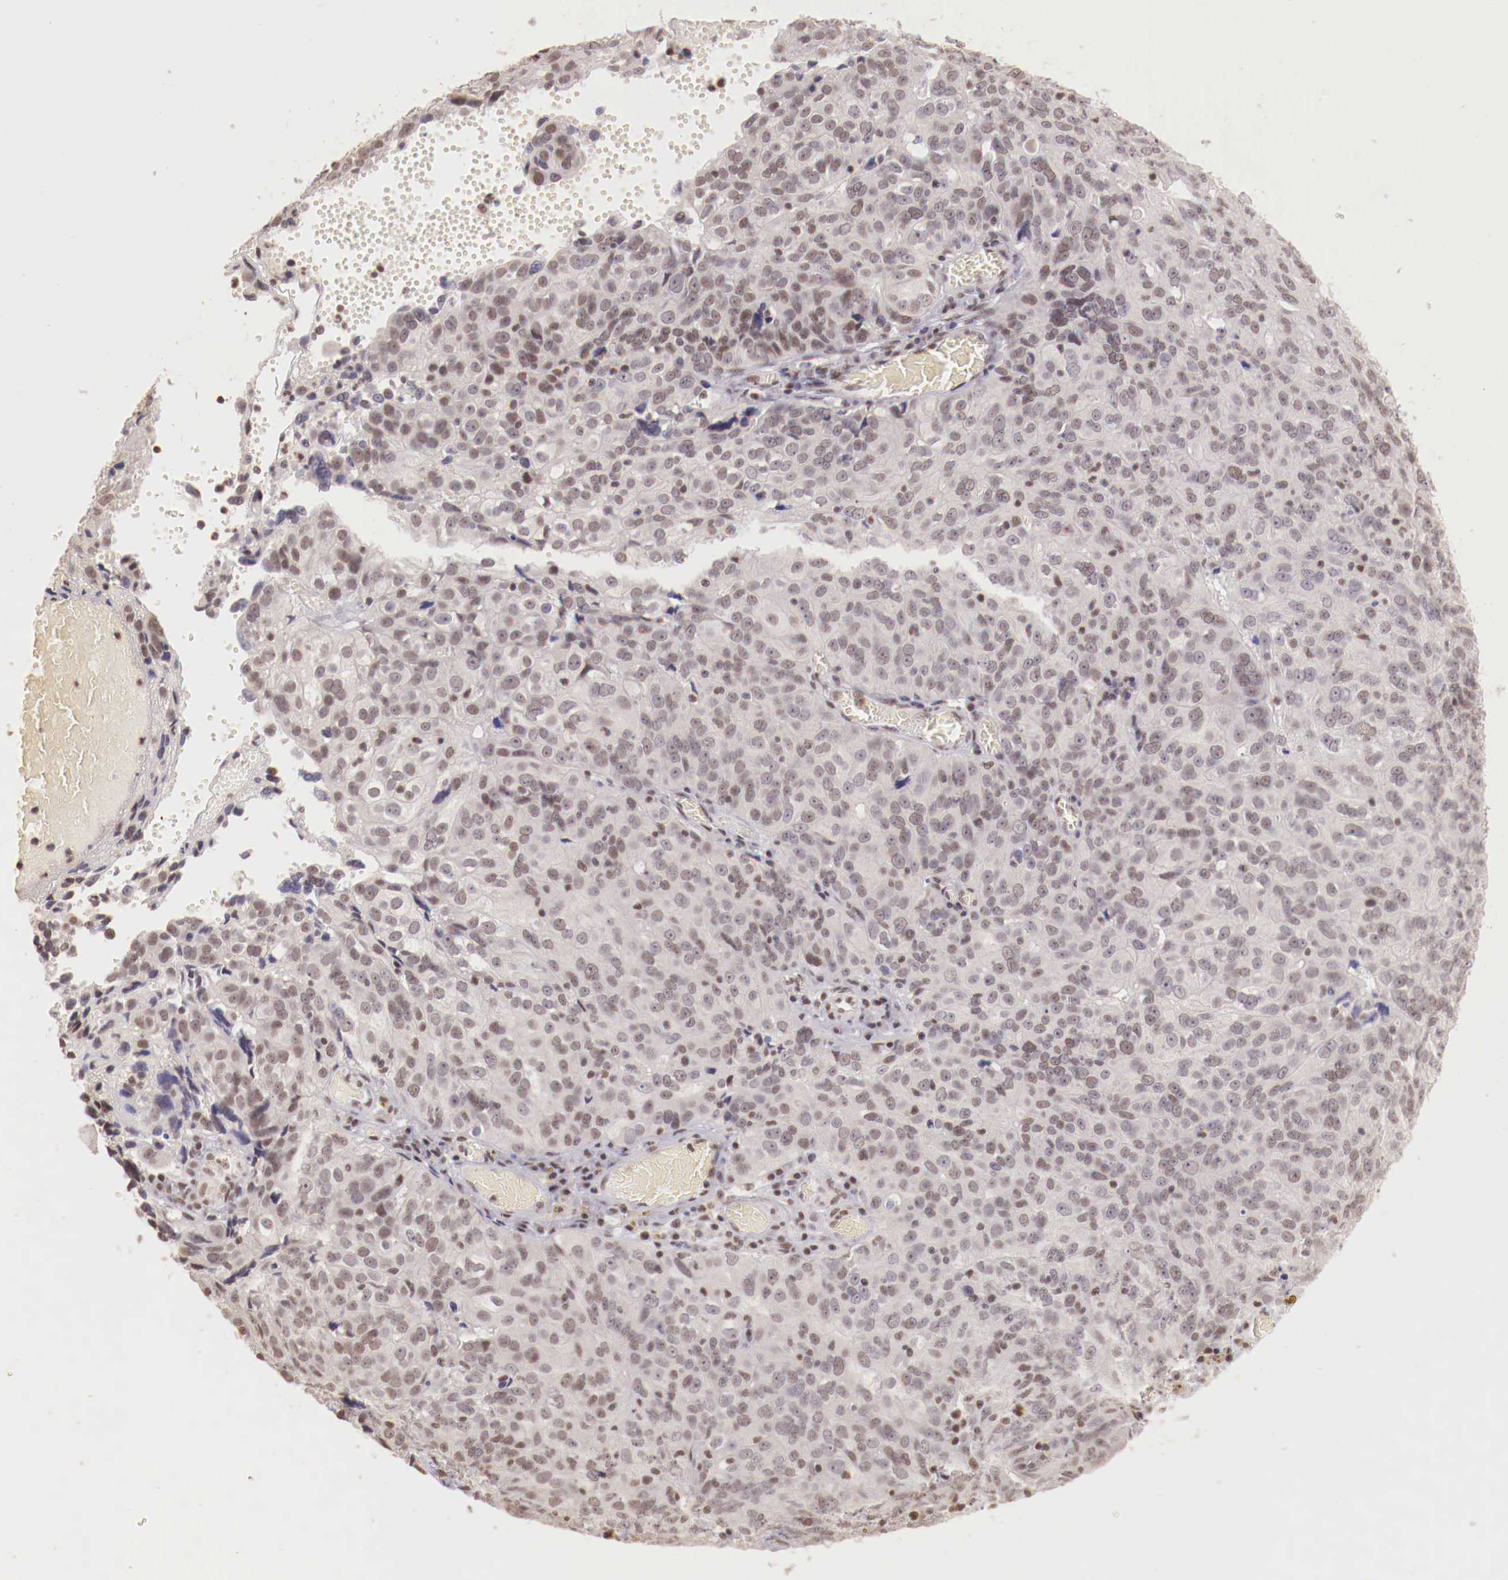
{"staining": {"intensity": "weak", "quantity": "<25%", "location": "cytoplasmic/membranous"}, "tissue": "ovarian cancer", "cell_type": "Tumor cells", "image_type": "cancer", "snomed": [{"axis": "morphology", "description": "Carcinoma, endometroid"}, {"axis": "topography", "description": "Ovary"}], "caption": "Immunohistochemical staining of human endometroid carcinoma (ovarian) shows no significant staining in tumor cells.", "gene": "SP1", "patient": {"sex": "female", "age": 75}}